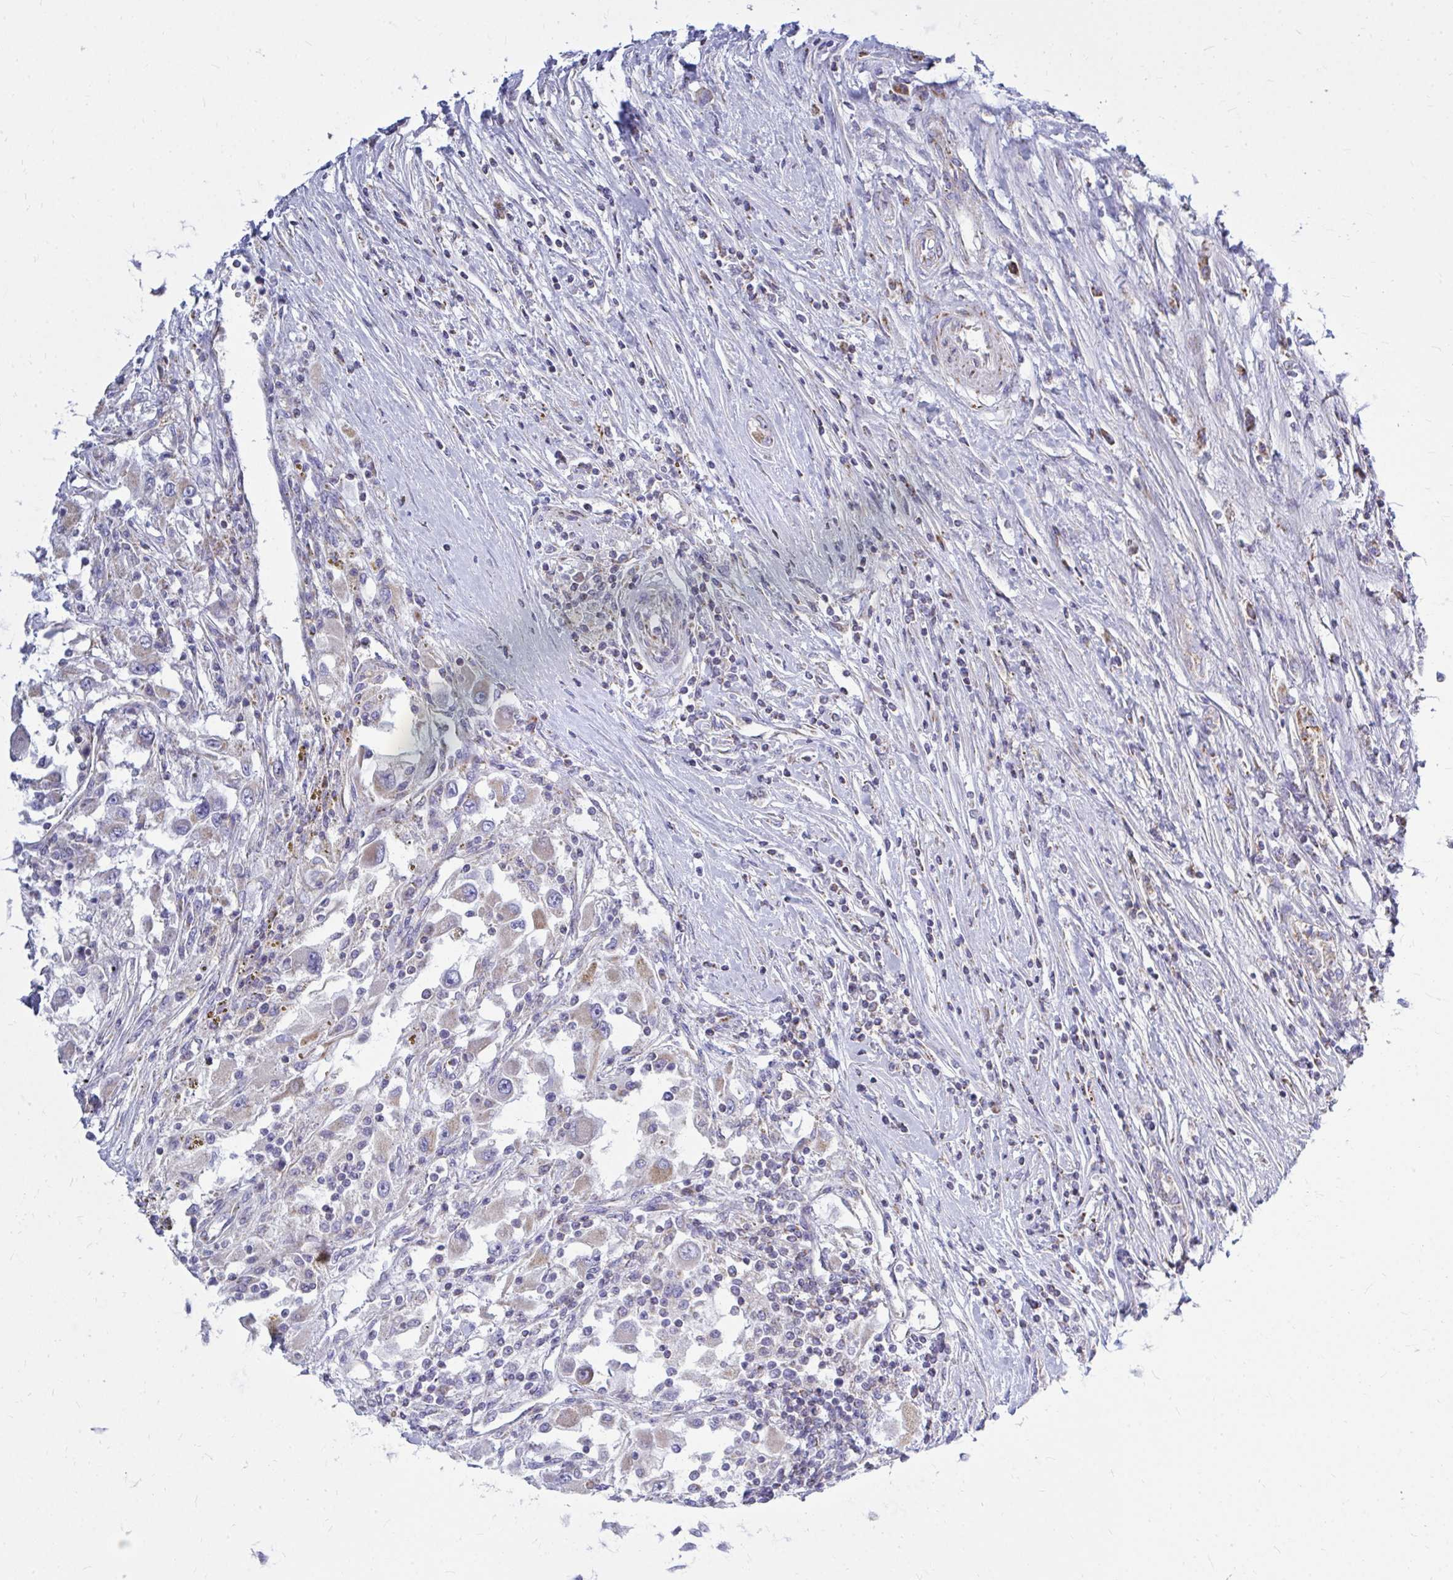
{"staining": {"intensity": "weak", "quantity": "<25%", "location": "cytoplasmic/membranous"}, "tissue": "renal cancer", "cell_type": "Tumor cells", "image_type": "cancer", "snomed": [{"axis": "morphology", "description": "Adenocarcinoma, NOS"}, {"axis": "topography", "description": "Kidney"}], "caption": "Human adenocarcinoma (renal) stained for a protein using IHC exhibits no staining in tumor cells.", "gene": "OR10R2", "patient": {"sex": "female", "age": 67}}